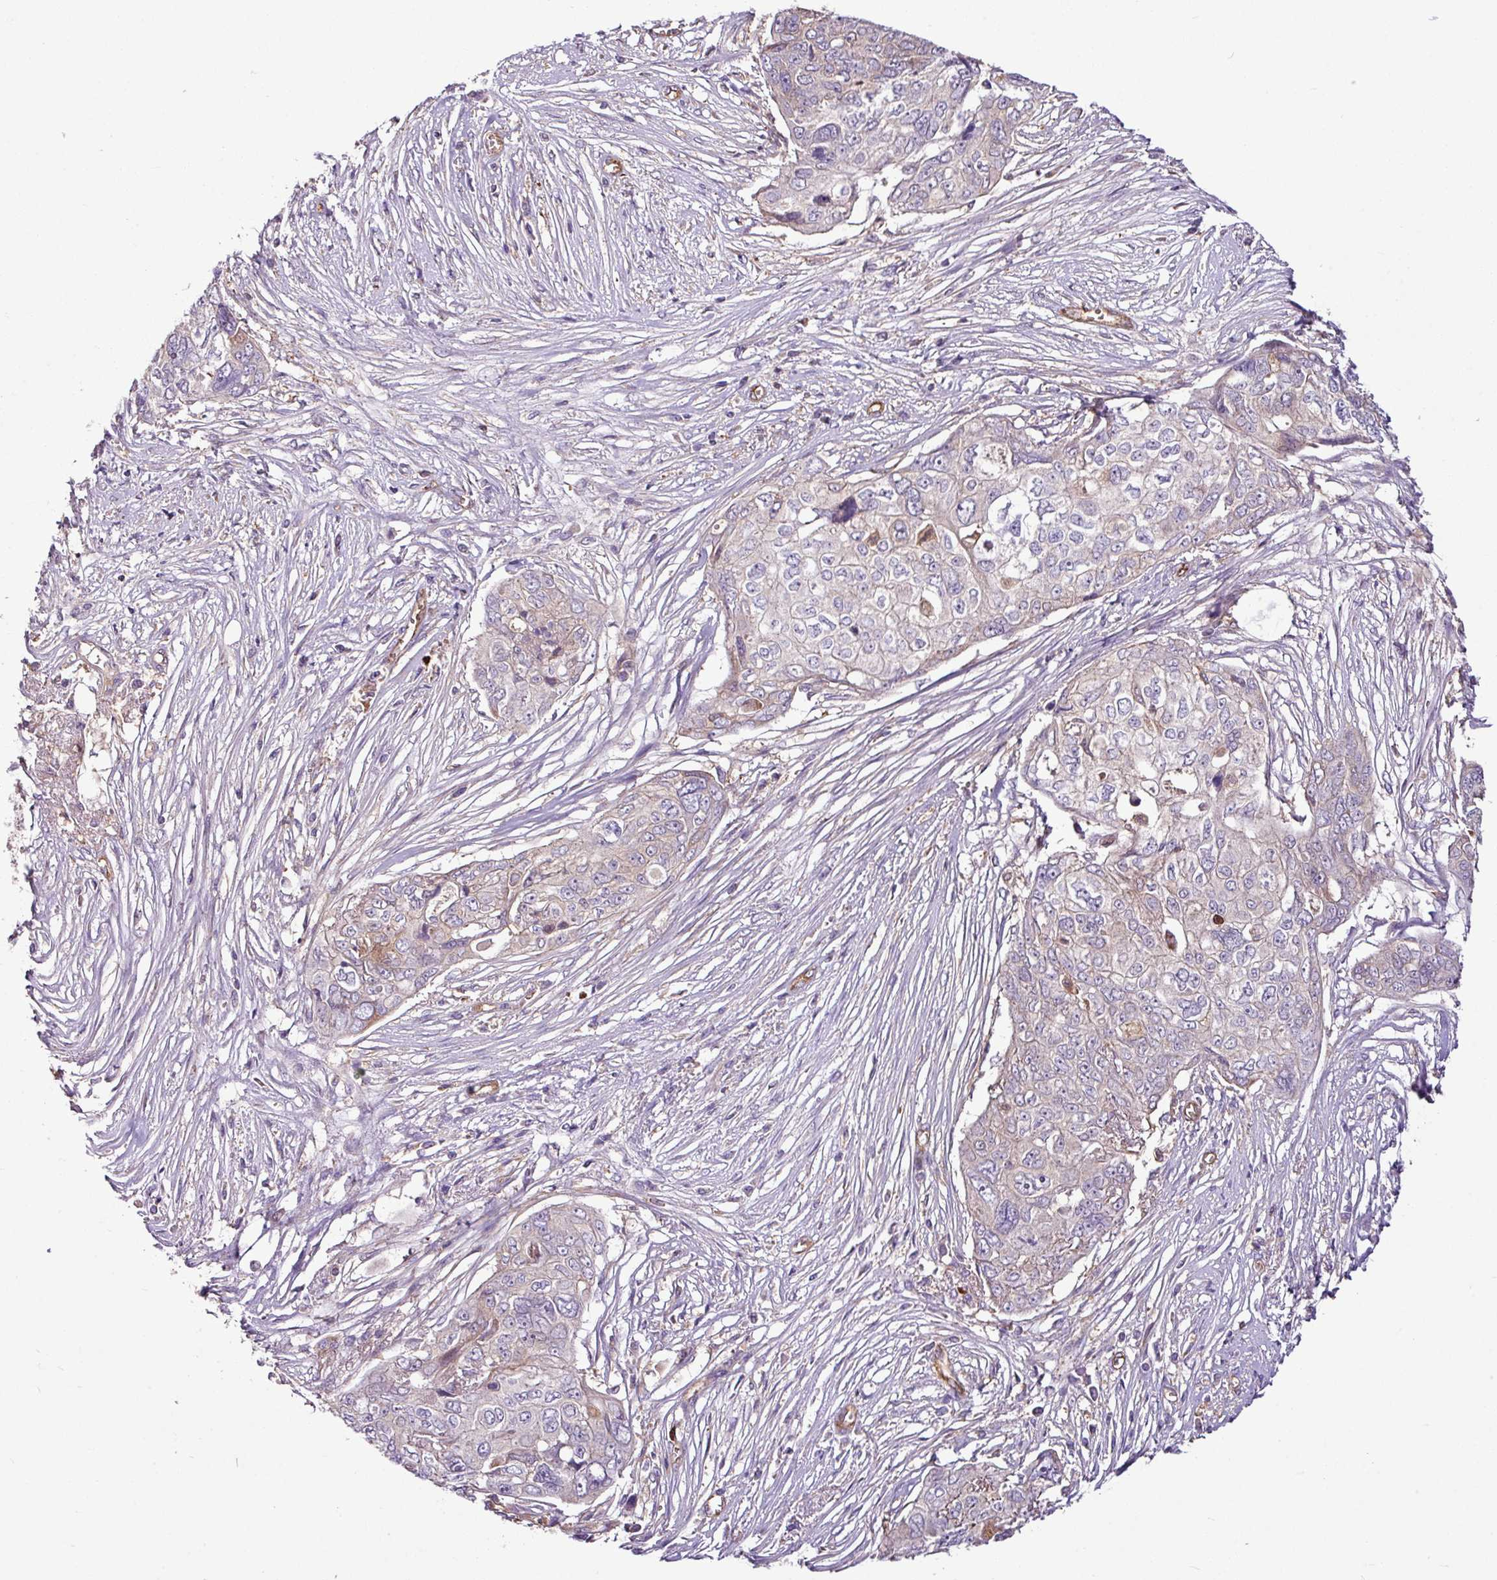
{"staining": {"intensity": "negative", "quantity": "none", "location": "none"}, "tissue": "ovarian cancer", "cell_type": "Tumor cells", "image_type": "cancer", "snomed": [{"axis": "morphology", "description": "Carcinoma, endometroid"}, {"axis": "topography", "description": "Ovary"}], "caption": "Ovarian cancer (endometroid carcinoma) was stained to show a protein in brown. There is no significant positivity in tumor cells.", "gene": "ZNF106", "patient": {"sex": "female", "age": 70}}